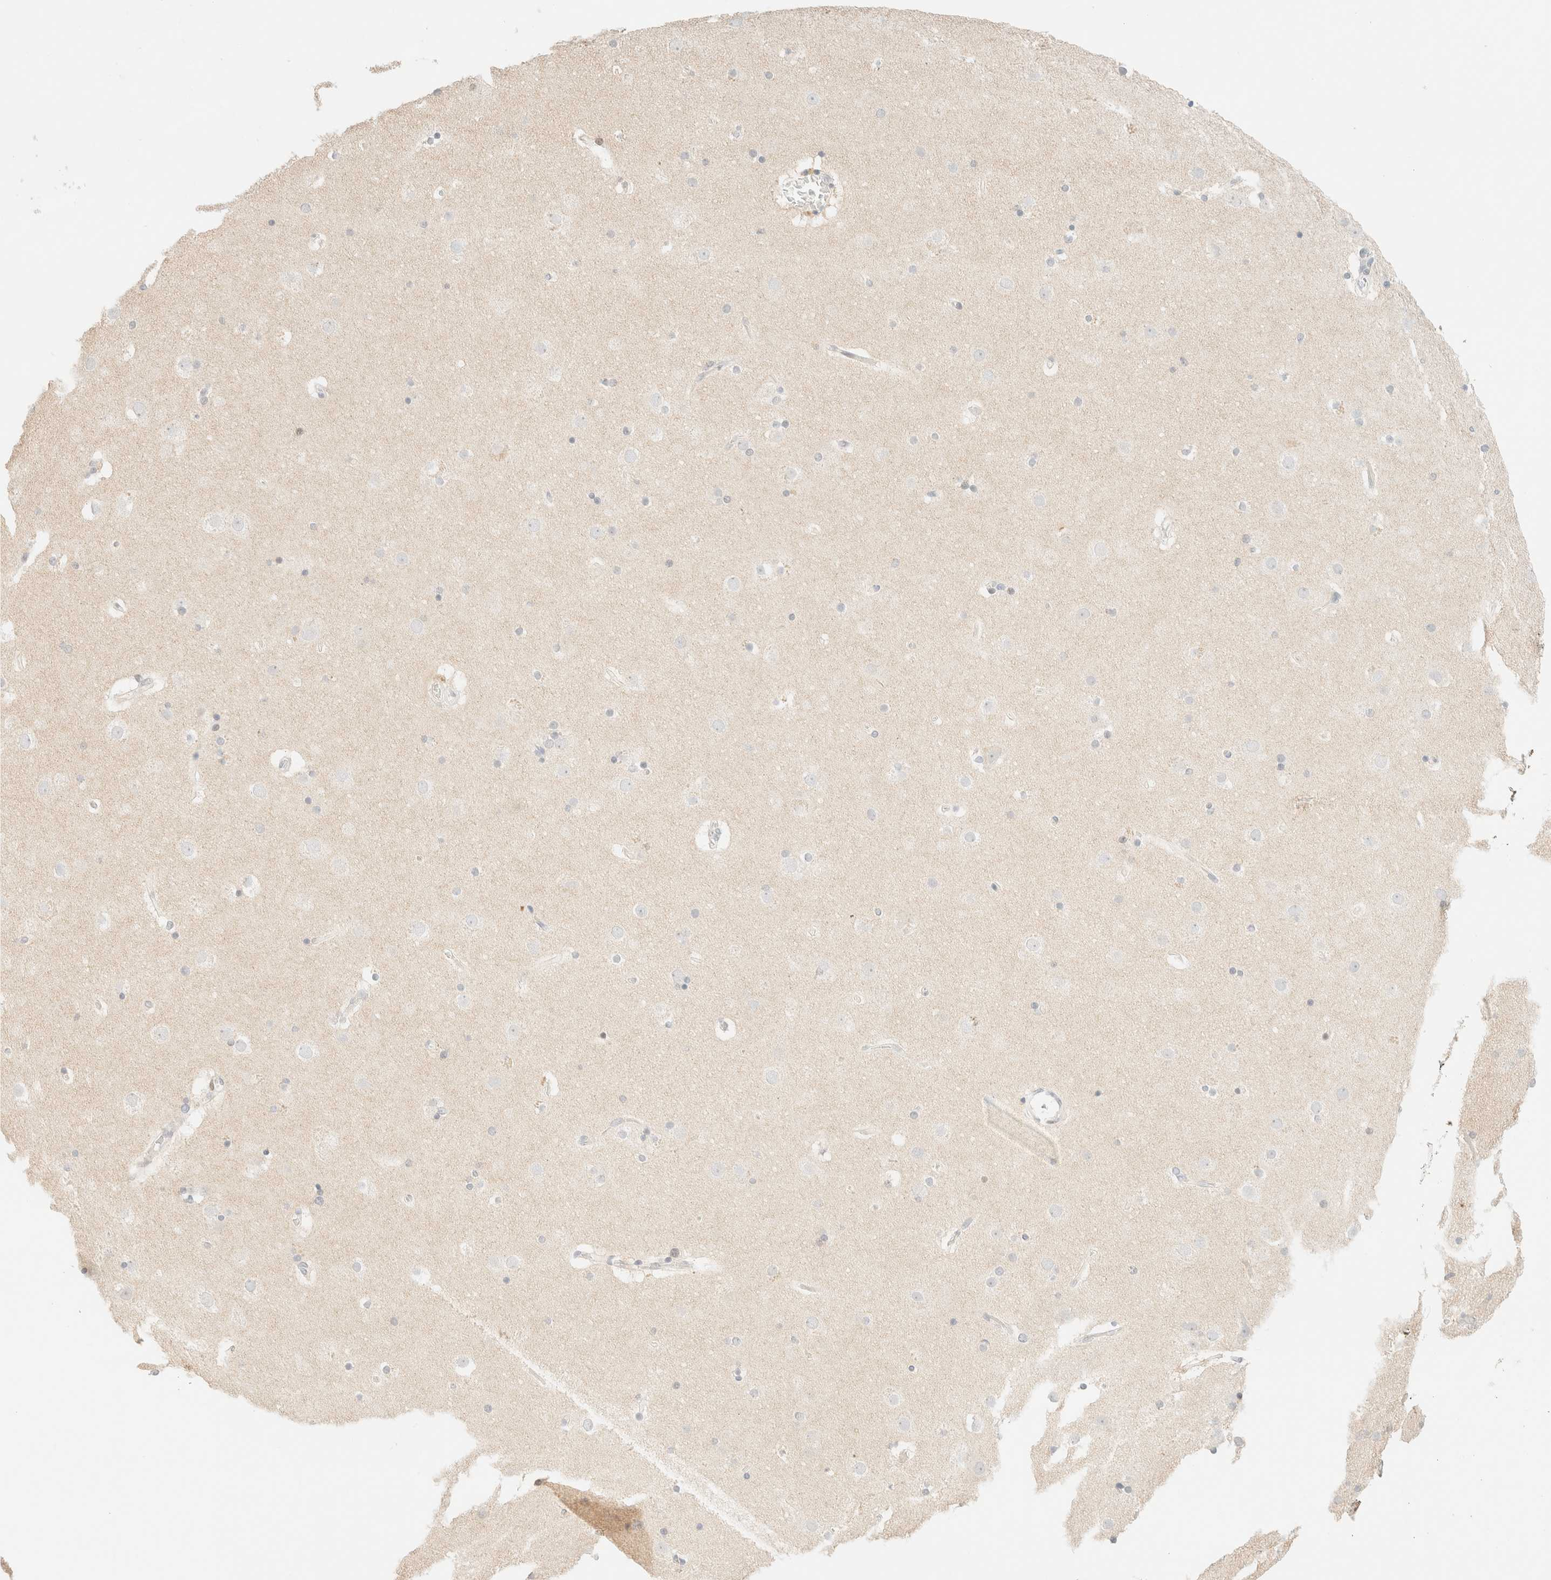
{"staining": {"intensity": "negative", "quantity": "none", "location": "none"}, "tissue": "cerebral cortex", "cell_type": "Endothelial cells", "image_type": "normal", "snomed": [{"axis": "morphology", "description": "Normal tissue, NOS"}, {"axis": "topography", "description": "Cerebral cortex"}], "caption": "IHC photomicrograph of benign cerebral cortex: human cerebral cortex stained with DAB shows no significant protein positivity in endothelial cells. (Immunohistochemistry (ihc), brightfield microscopy, high magnification).", "gene": "TSR1", "patient": {"sex": "male", "age": 57}}